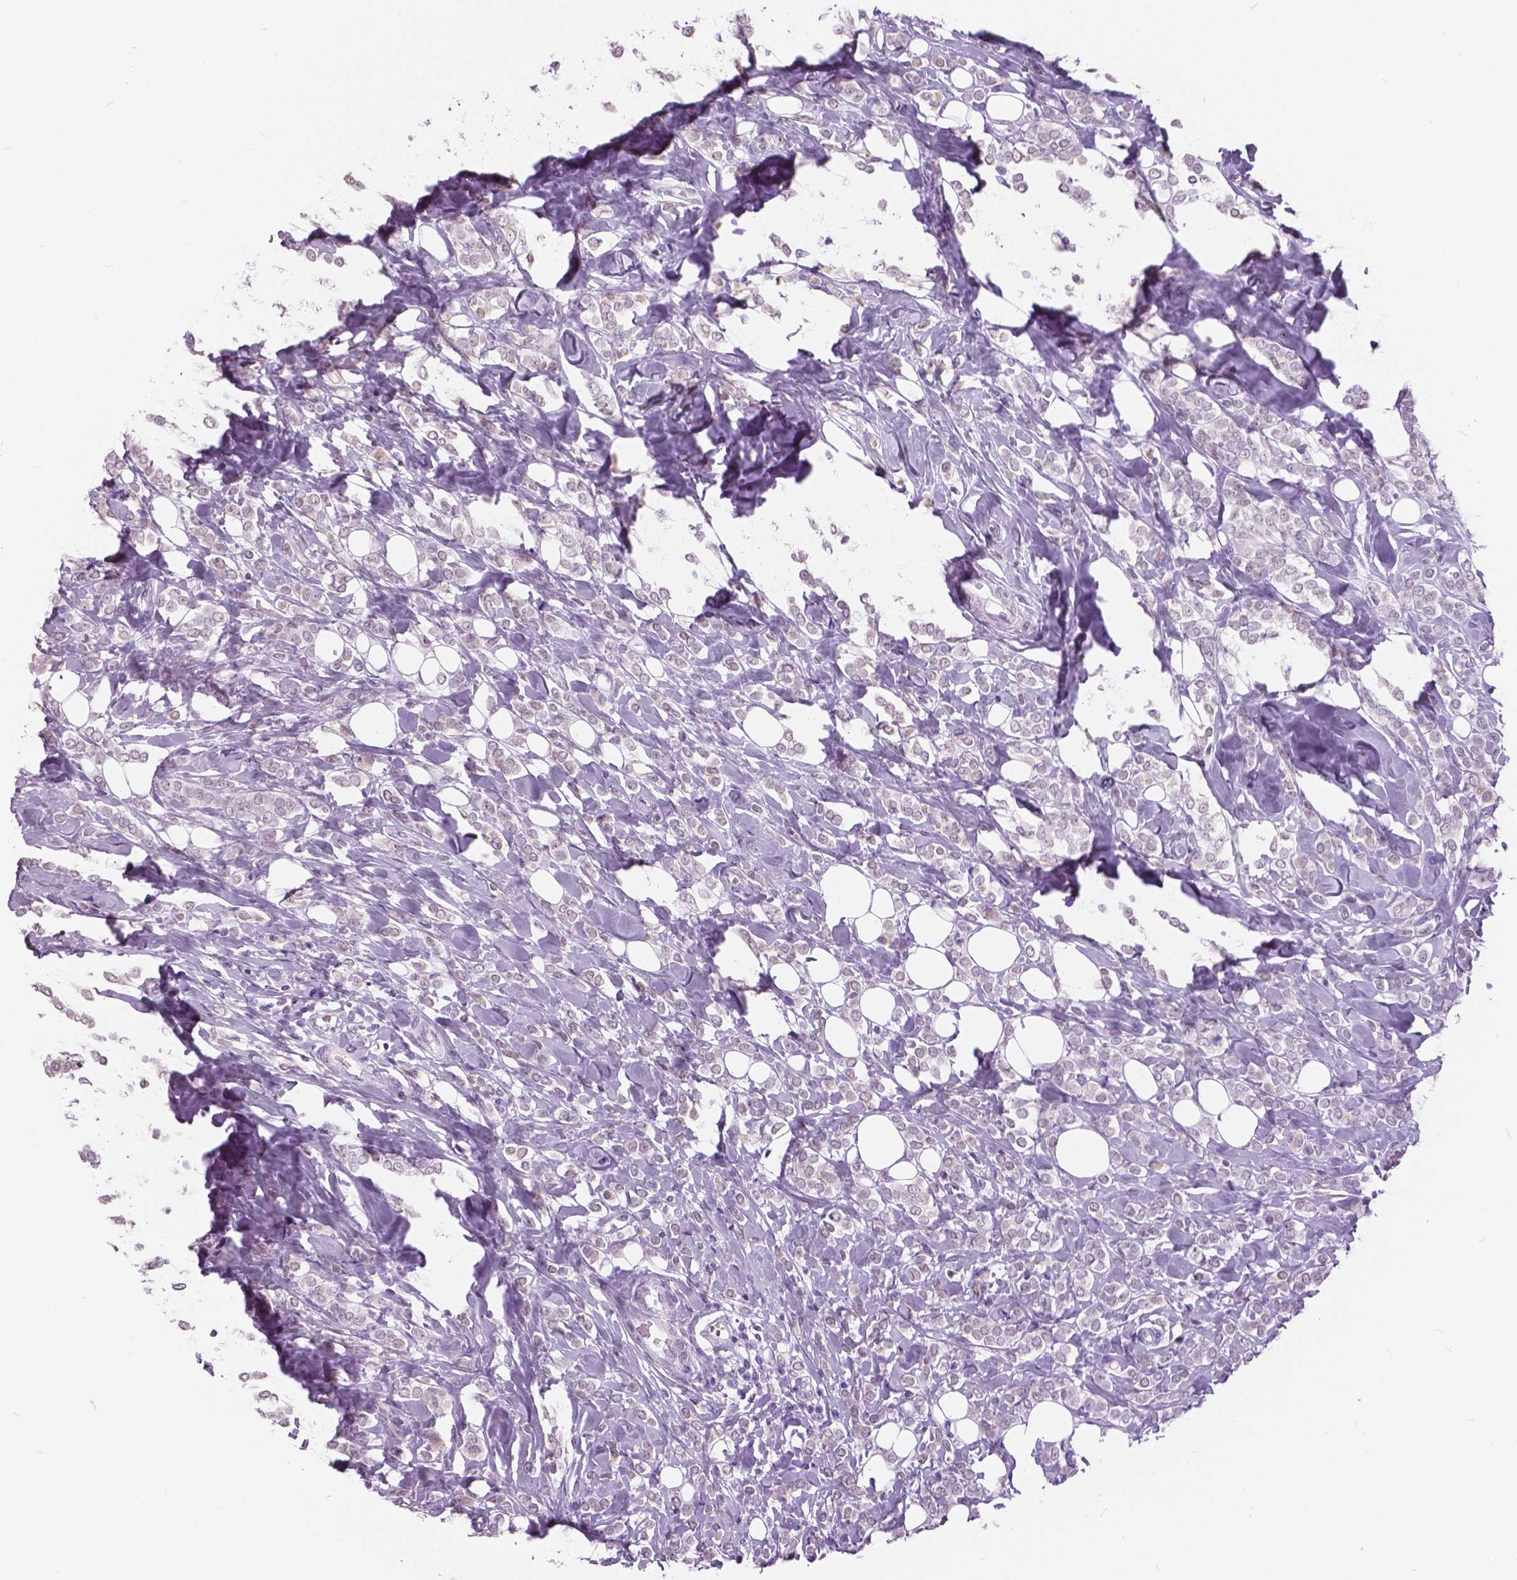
{"staining": {"intensity": "weak", "quantity": "<25%", "location": "nuclear"}, "tissue": "breast cancer", "cell_type": "Tumor cells", "image_type": "cancer", "snomed": [{"axis": "morphology", "description": "Lobular carcinoma"}, {"axis": "topography", "description": "Breast"}], "caption": "DAB immunohistochemical staining of breast lobular carcinoma demonstrates no significant expression in tumor cells.", "gene": "MYOM1", "patient": {"sex": "female", "age": 49}}